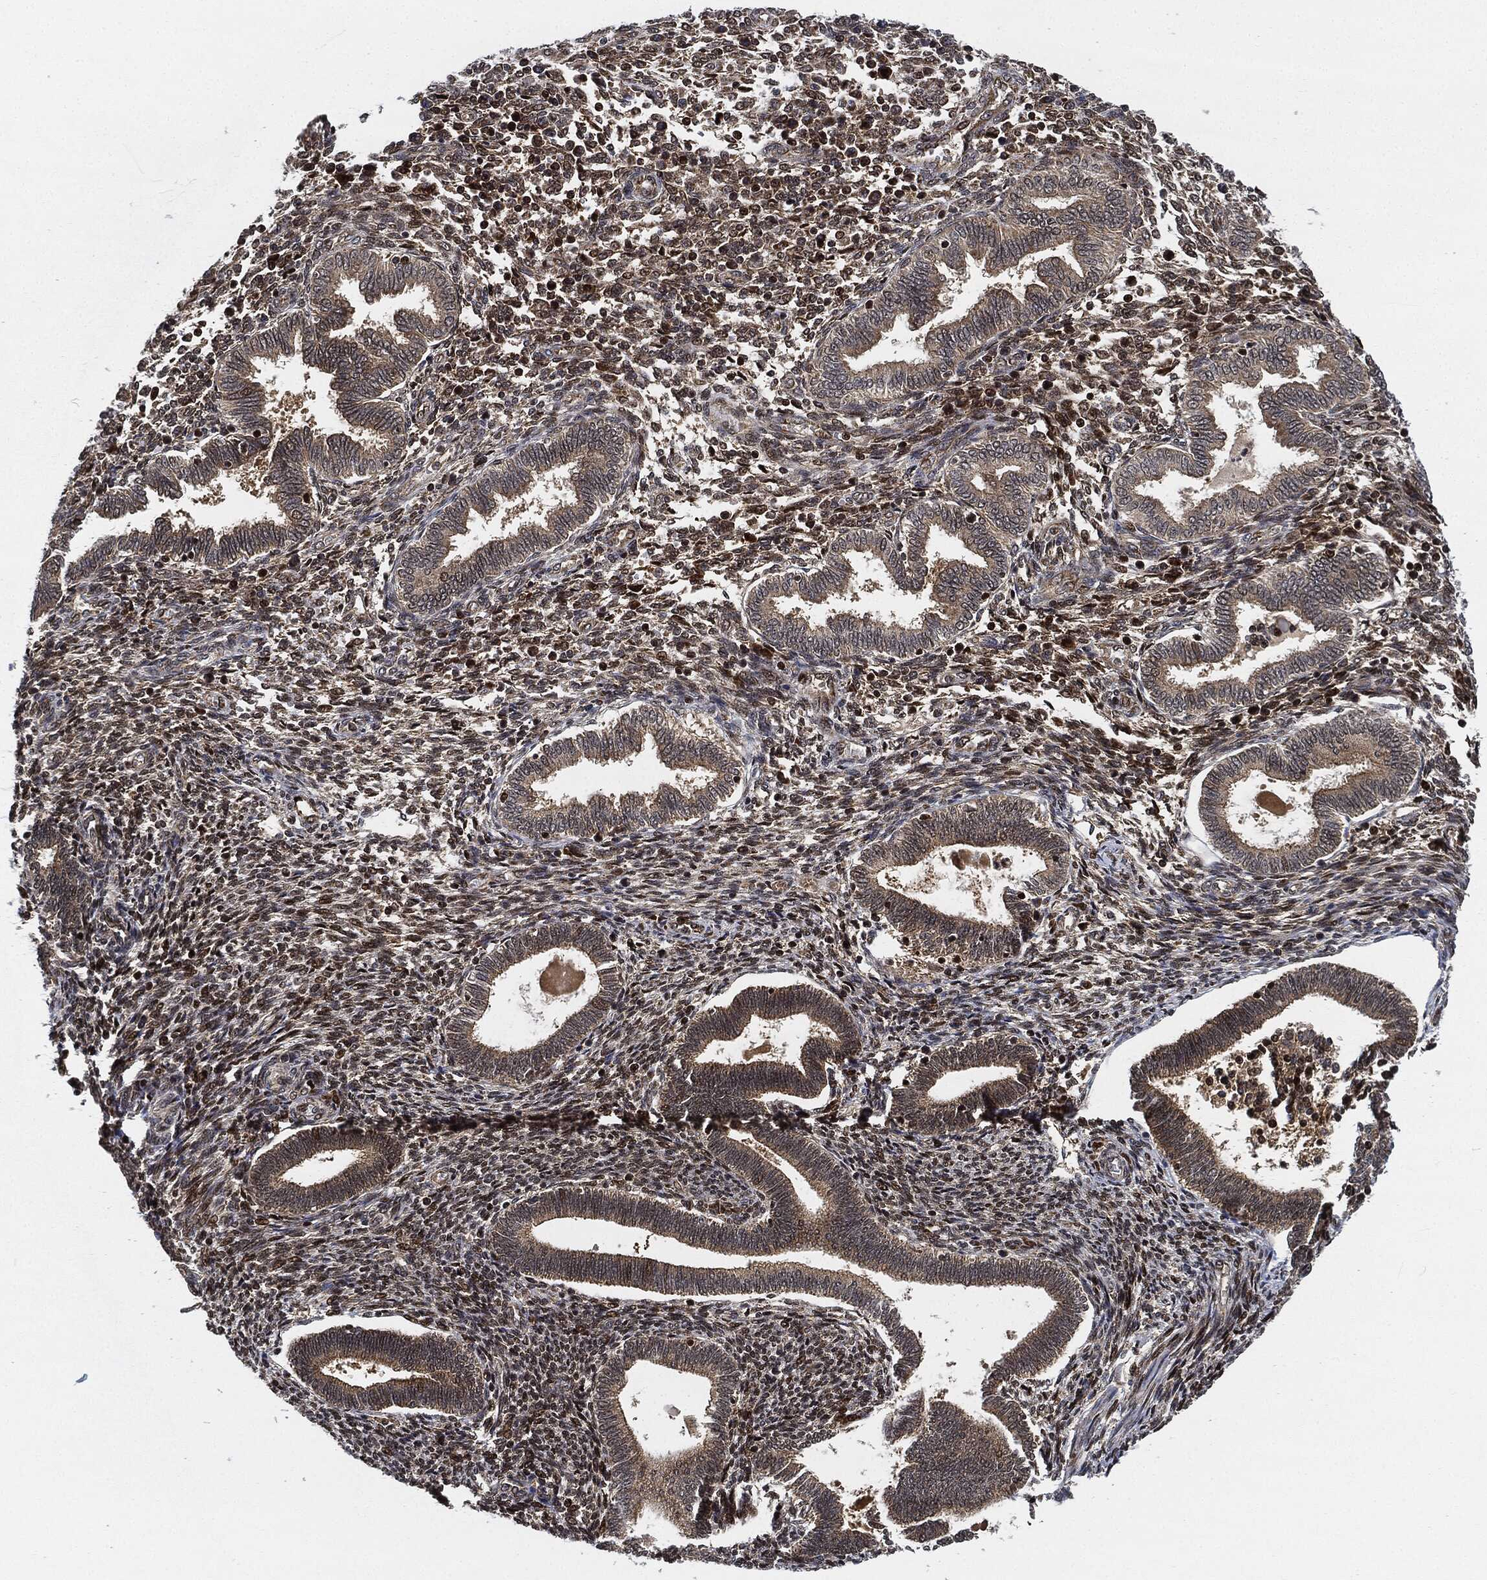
{"staining": {"intensity": "moderate", "quantity": "25%-75%", "location": "cytoplasmic/membranous,nuclear"}, "tissue": "endometrium", "cell_type": "Cells in endometrial stroma", "image_type": "normal", "snomed": [{"axis": "morphology", "description": "Normal tissue, NOS"}, {"axis": "topography", "description": "Endometrium"}], "caption": "High-magnification brightfield microscopy of normal endometrium stained with DAB (3,3'-diaminobenzidine) (brown) and counterstained with hematoxylin (blue). cells in endometrial stroma exhibit moderate cytoplasmic/membranous,nuclear expression is seen in approximately25%-75% of cells.", "gene": "RNASEL", "patient": {"sex": "female", "age": 42}}